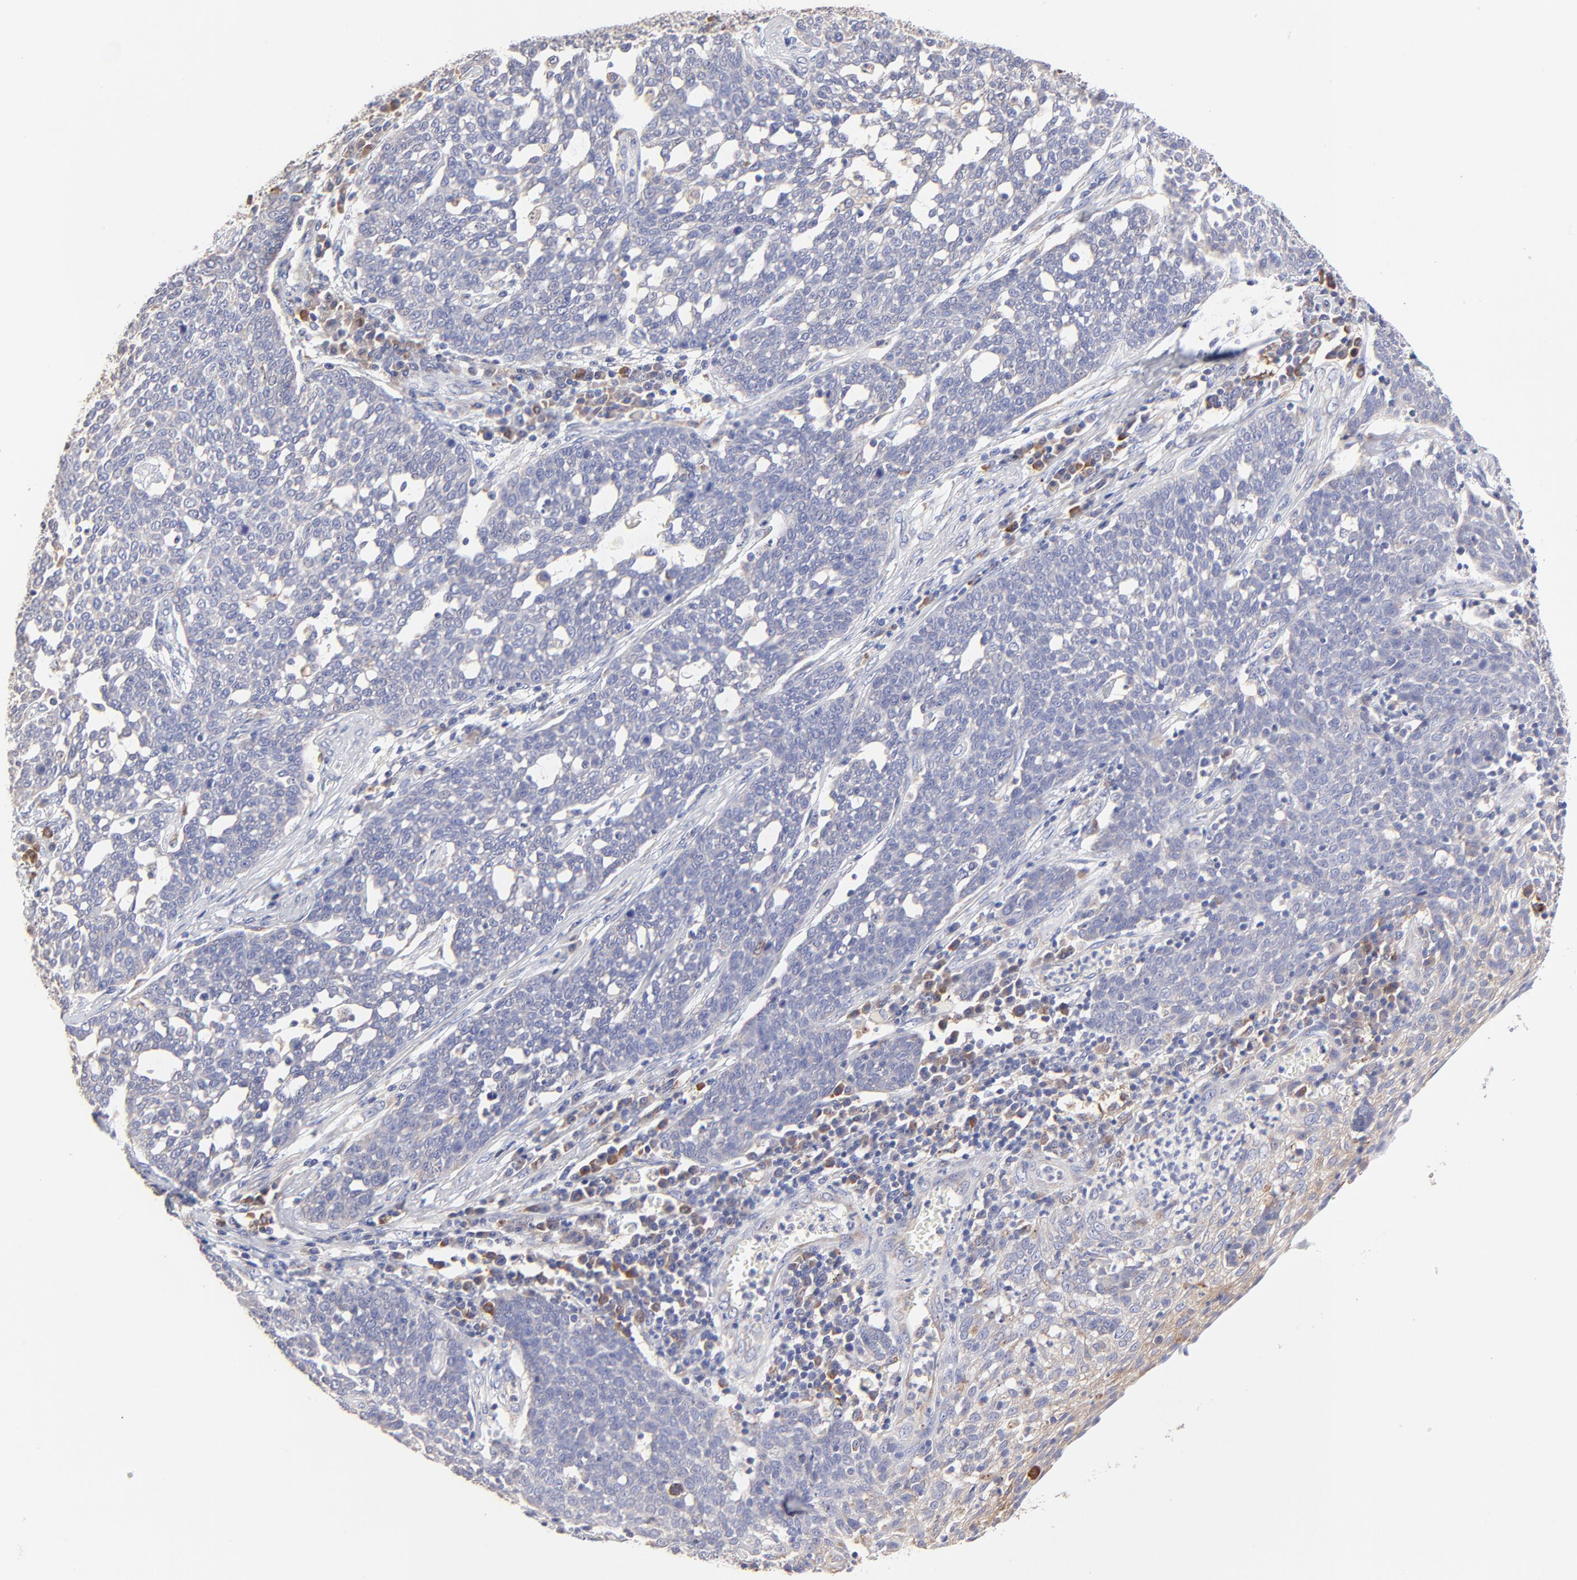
{"staining": {"intensity": "negative", "quantity": "none", "location": "none"}, "tissue": "cervical cancer", "cell_type": "Tumor cells", "image_type": "cancer", "snomed": [{"axis": "morphology", "description": "Squamous cell carcinoma, NOS"}, {"axis": "topography", "description": "Cervix"}], "caption": "Photomicrograph shows no protein expression in tumor cells of cervical cancer (squamous cell carcinoma) tissue.", "gene": "GCSAM", "patient": {"sex": "female", "age": 34}}